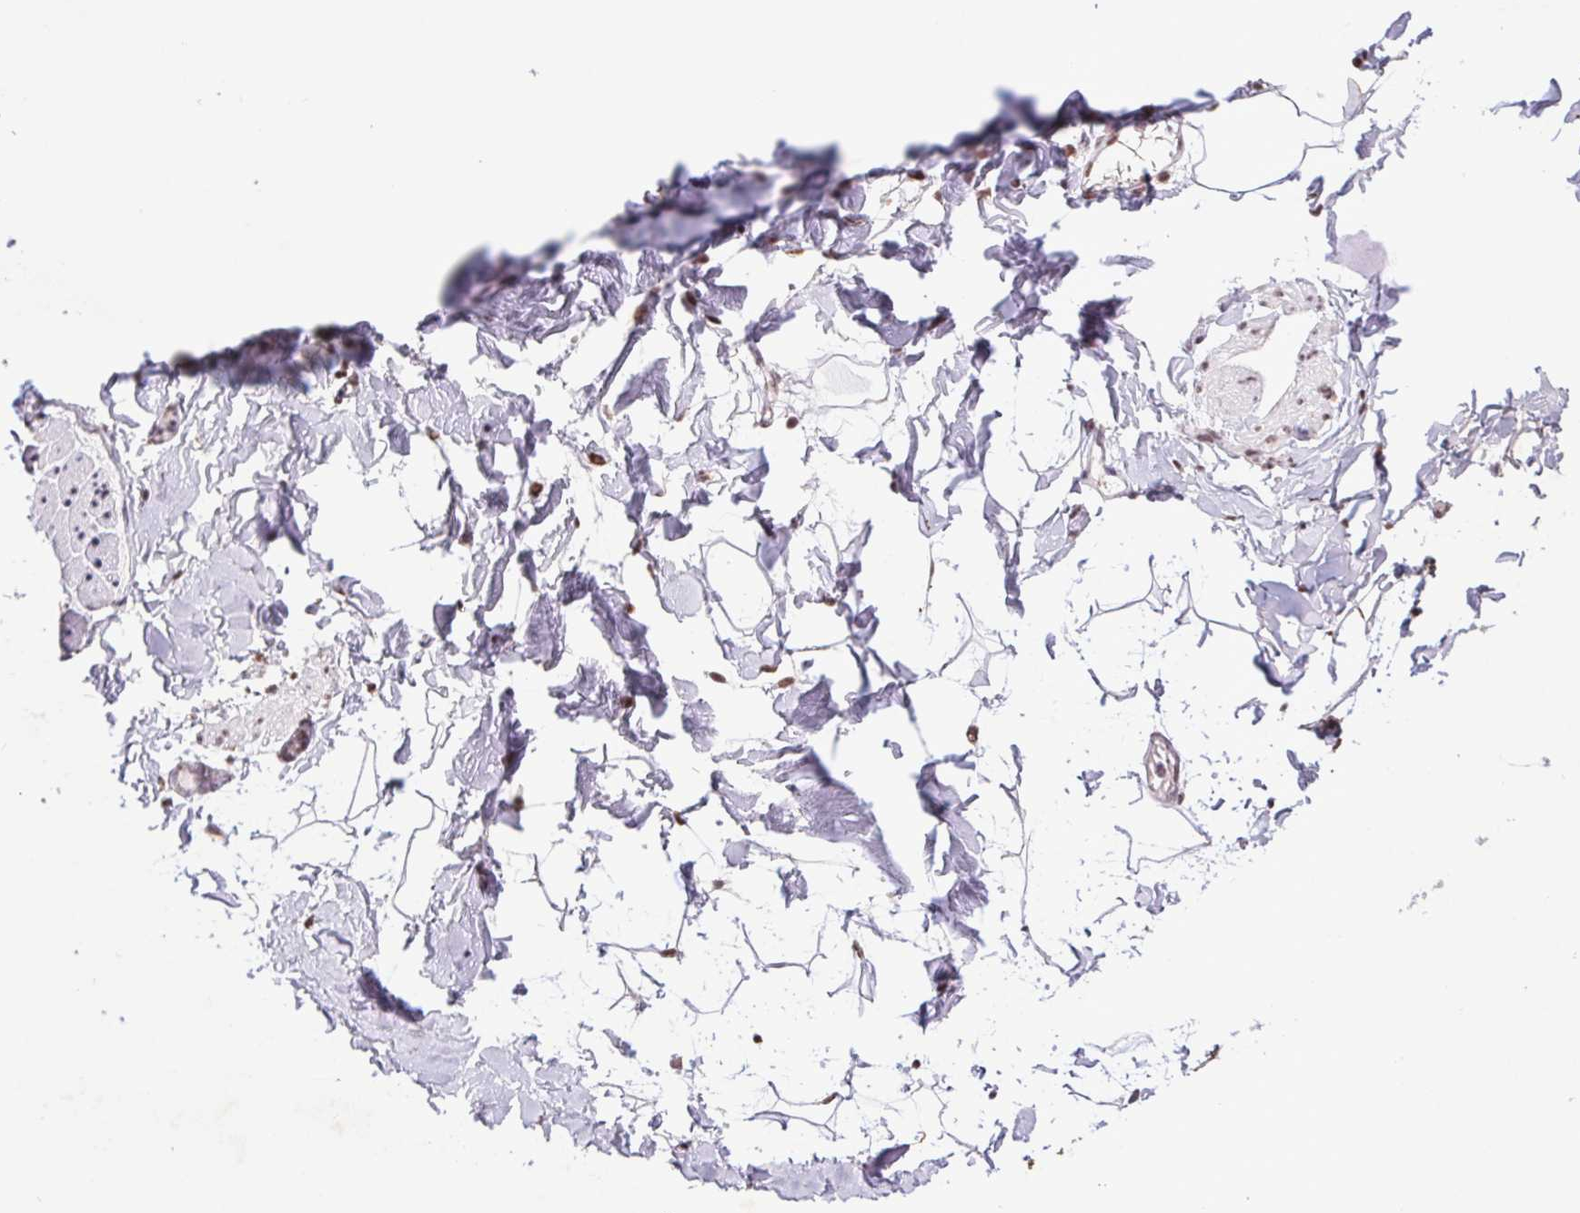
{"staining": {"intensity": "moderate", "quantity": ">75%", "location": "cytoplasmic/membranous,nuclear"}, "tissue": "adipose tissue", "cell_type": "Adipocytes", "image_type": "normal", "snomed": [{"axis": "morphology", "description": "Normal tissue, NOS"}, {"axis": "topography", "description": "Gallbladder"}, {"axis": "topography", "description": "Peripheral nerve tissue"}], "caption": "Immunohistochemistry staining of unremarkable adipose tissue, which demonstrates medium levels of moderate cytoplasmic/membranous,nuclear expression in approximately >75% of adipocytes indicating moderate cytoplasmic/membranous,nuclear protein positivity. The staining was performed using DAB (brown) for protein detection and nuclei were counterstained in hematoxylin (blue).", "gene": "LDLRAD4", "patient": {"sex": "female", "age": 45}}